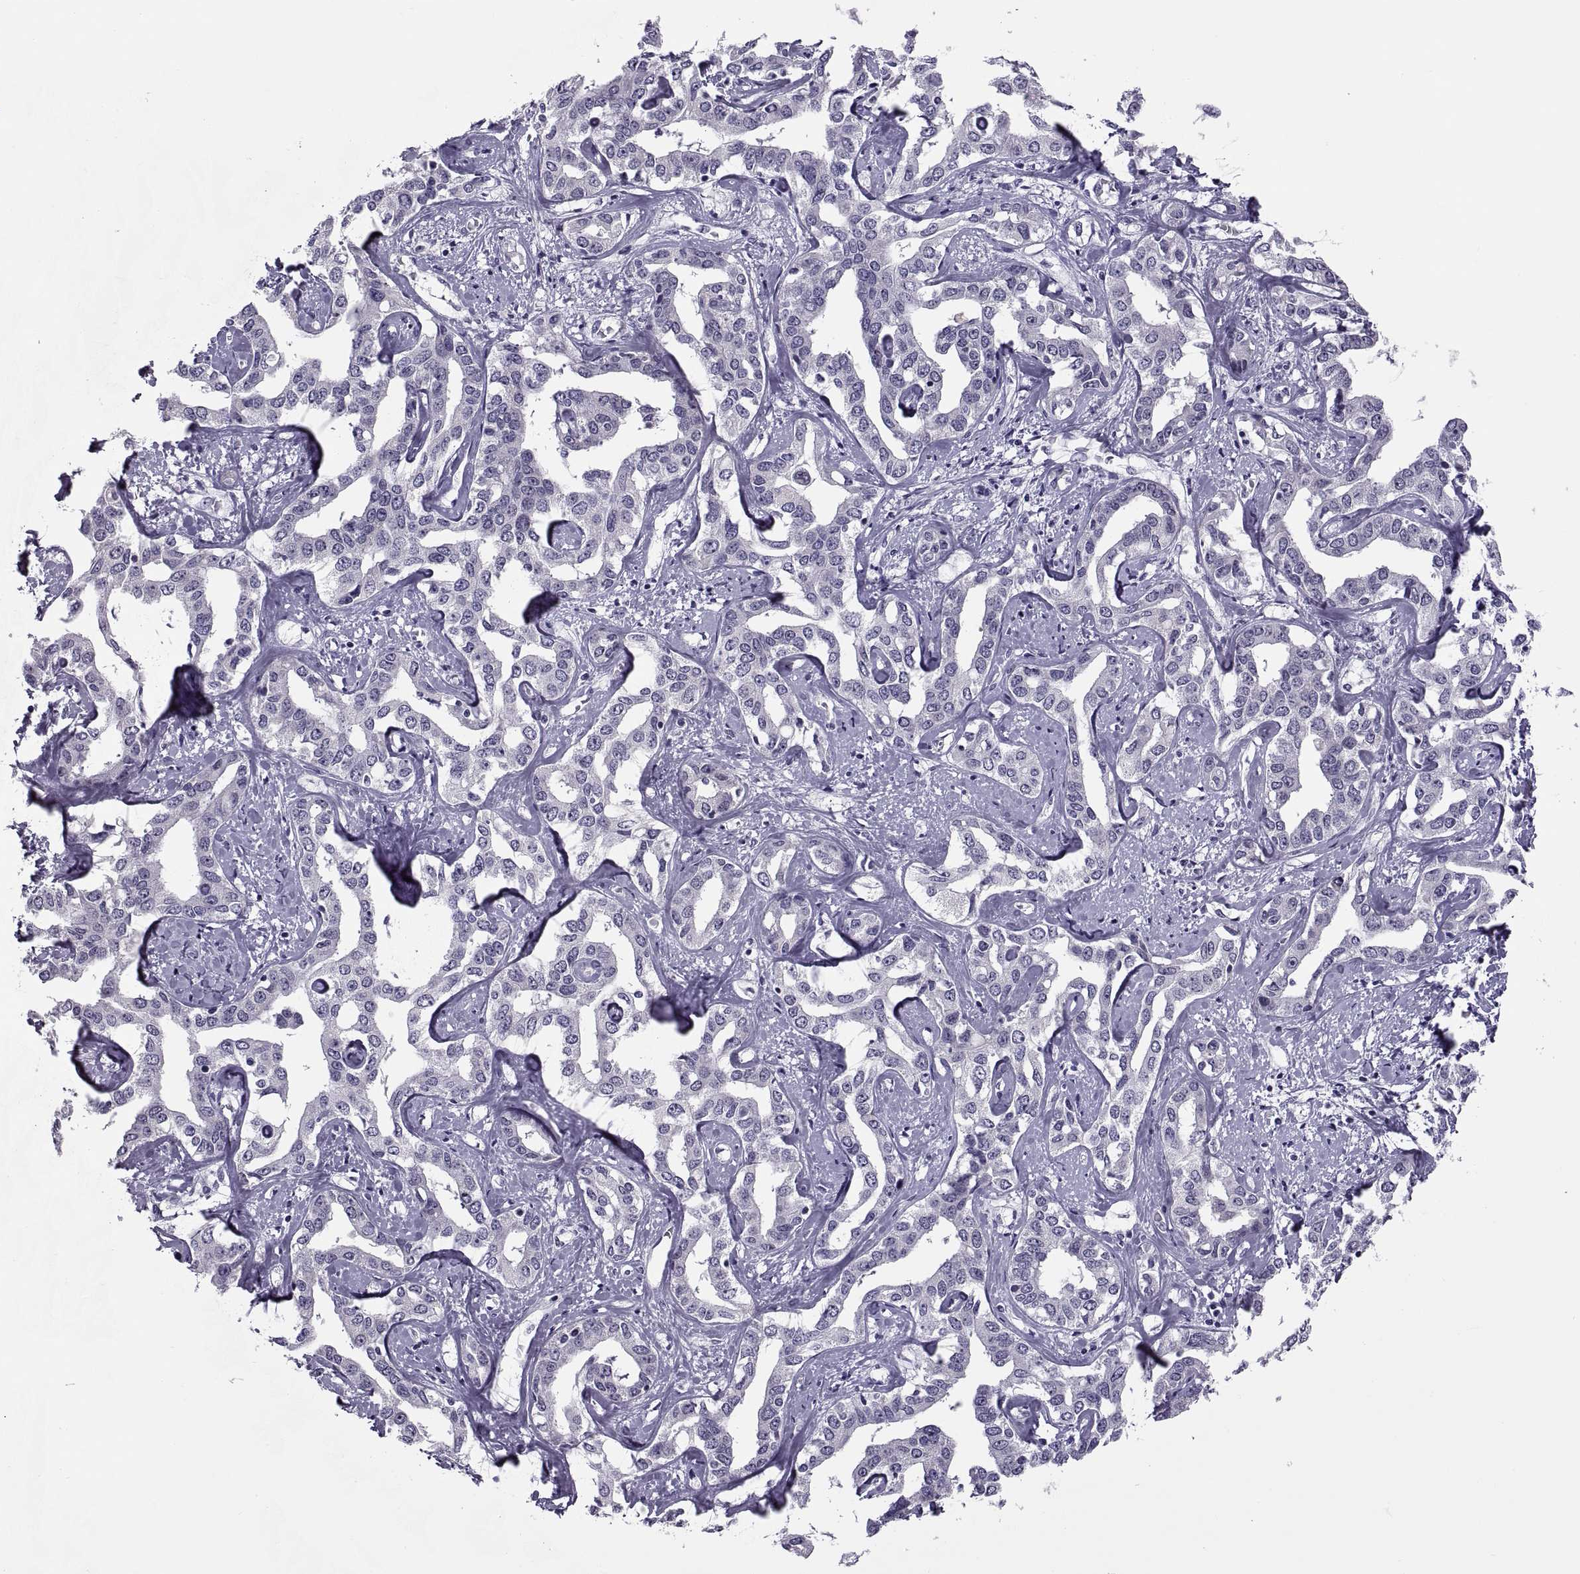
{"staining": {"intensity": "negative", "quantity": "none", "location": "none"}, "tissue": "liver cancer", "cell_type": "Tumor cells", "image_type": "cancer", "snomed": [{"axis": "morphology", "description": "Cholangiocarcinoma"}, {"axis": "topography", "description": "Liver"}], "caption": "A micrograph of liver cholangiocarcinoma stained for a protein displays no brown staining in tumor cells.", "gene": "MAGEB1", "patient": {"sex": "male", "age": 59}}